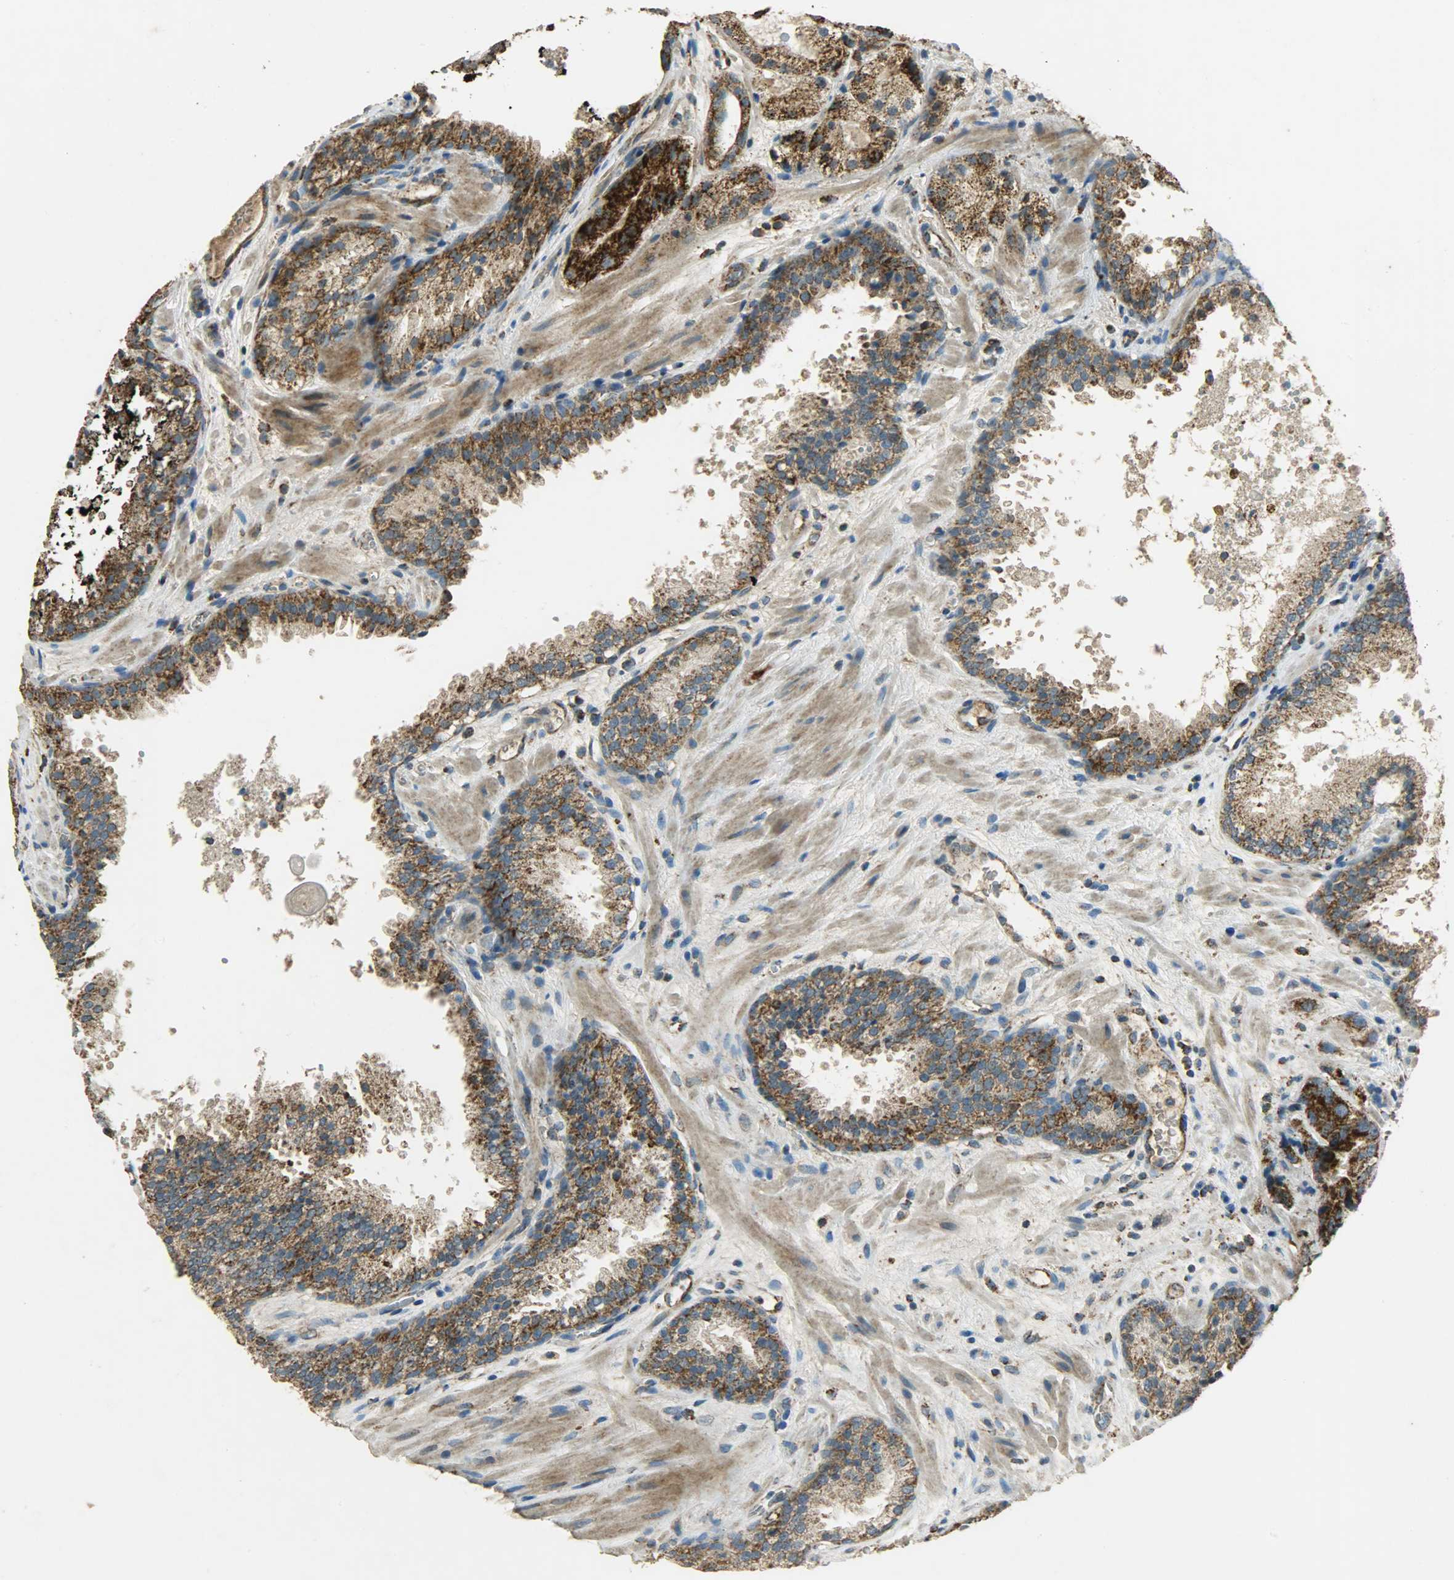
{"staining": {"intensity": "strong", "quantity": ">75%", "location": "cytoplasmic/membranous"}, "tissue": "prostate cancer", "cell_type": "Tumor cells", "image_type": "cancer", "snomed": [{"axis": "morphology", "description": "Adenocarcinoma, High grade"}, {"axis": "topography", "description": "Prostate"}], "caption": "Brown immunohistochemical staining in high-grade adenocarcinoma (prostate) demonstrates strong cytoplasmic/membranous positivity in about >75% of tumor cells.", "gene": "HDHD5", "patient": {"sex": "male", "age": 58}}